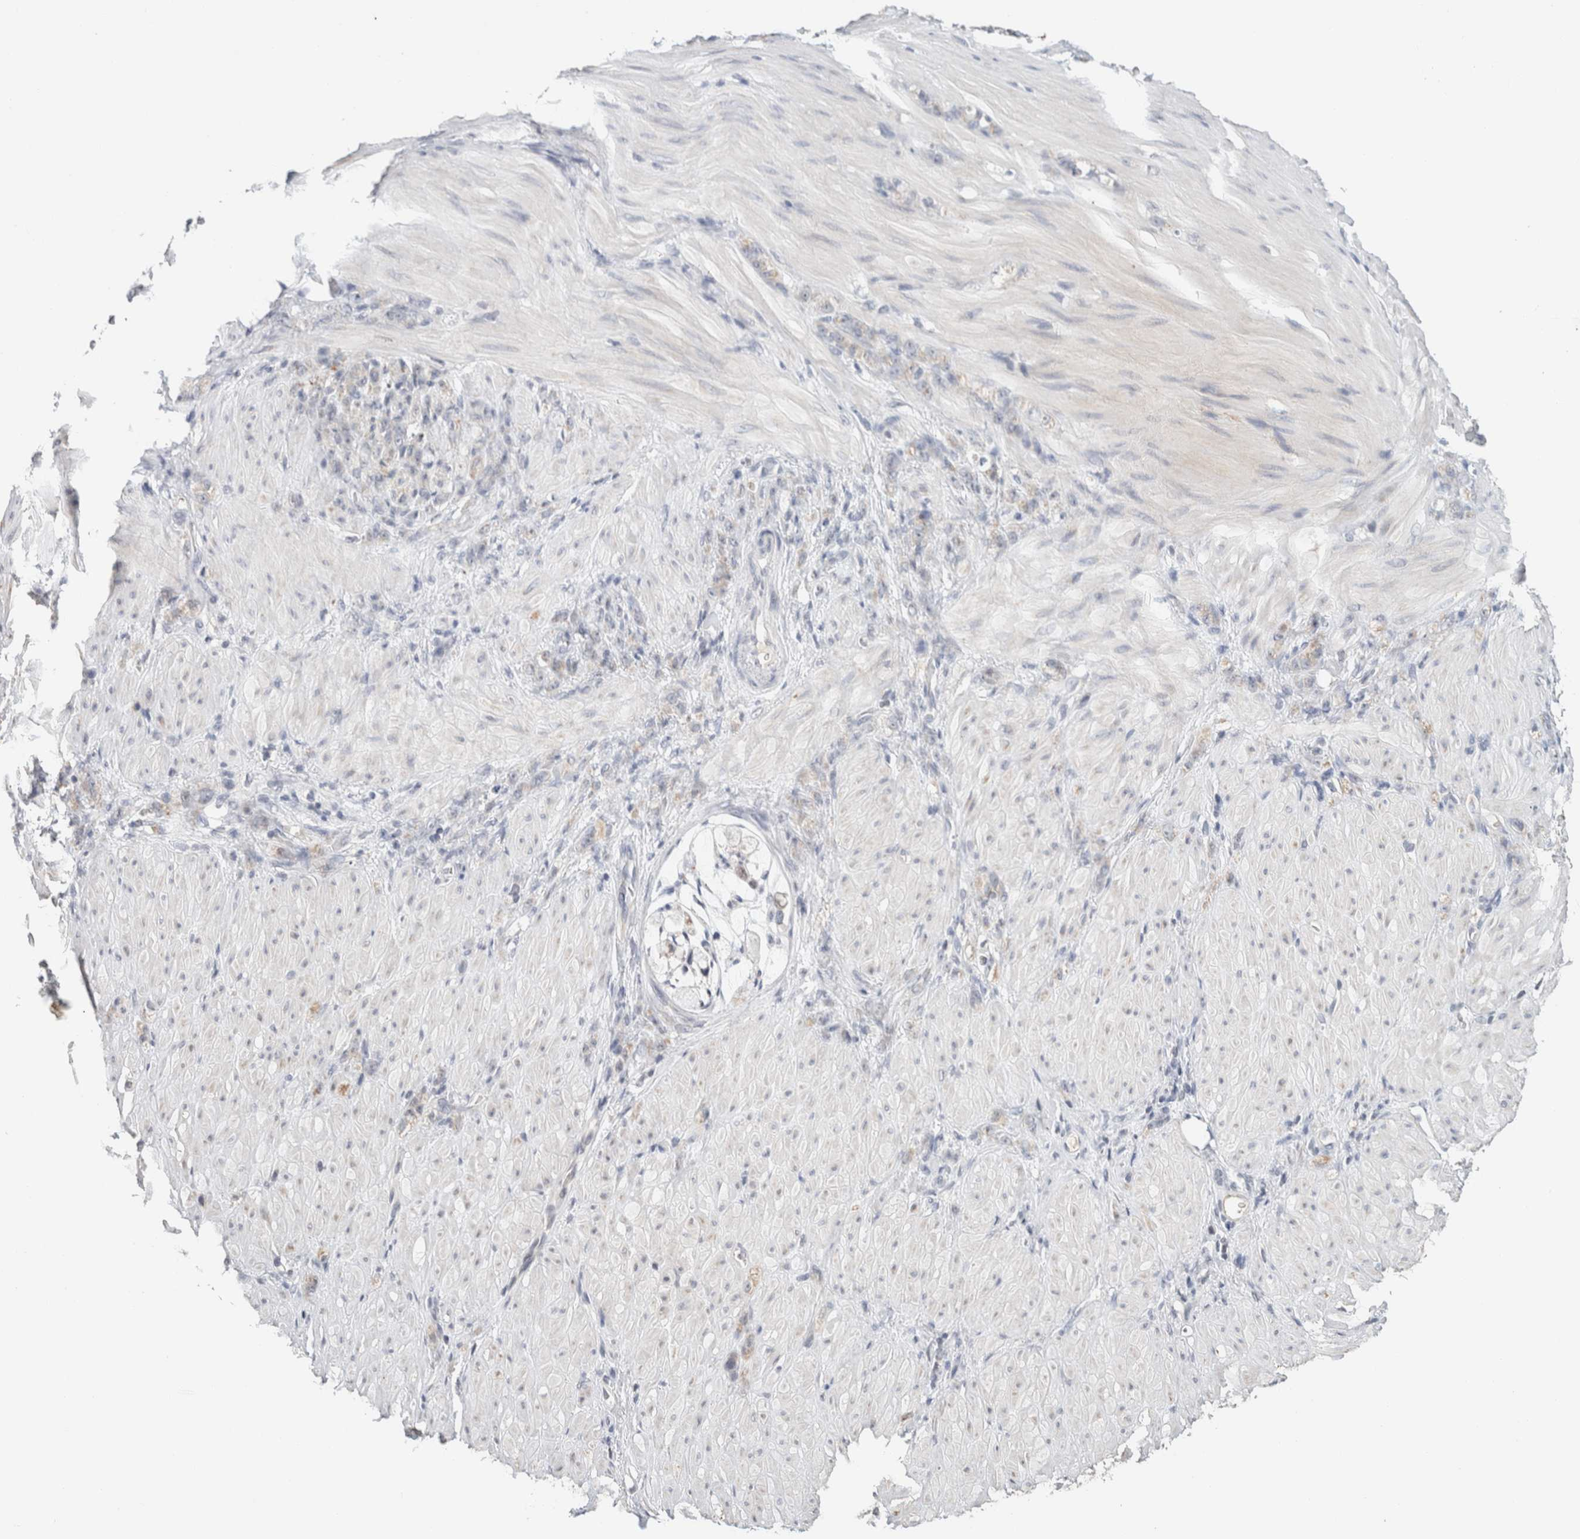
{"staining": {"intensity": "negative", "quantity": "none", "location": "none"}, "tissue": "stomach cancer", "cell_type": "Tumor cells", "image_type": "cancer", "snomed": [{"axis": "morphology", "description": "Normal tissue, NOS"}, {"axis": "morphology", "description": "Adenocarcinoma, NOS"}, {"axis": "topography", "description": "Stomach"}], "caption": "Tumor cells show no significant positivity in adenocarcinoma (stomach). Brightfield microscopy of immunohistochemistry stained with DAB (3,3'-diaminobenzidine) (brown) and hematoxylin (blue), captured at high magnification.", "gene": "CRAT", "patient": {"sex": "male", "age": 82}}